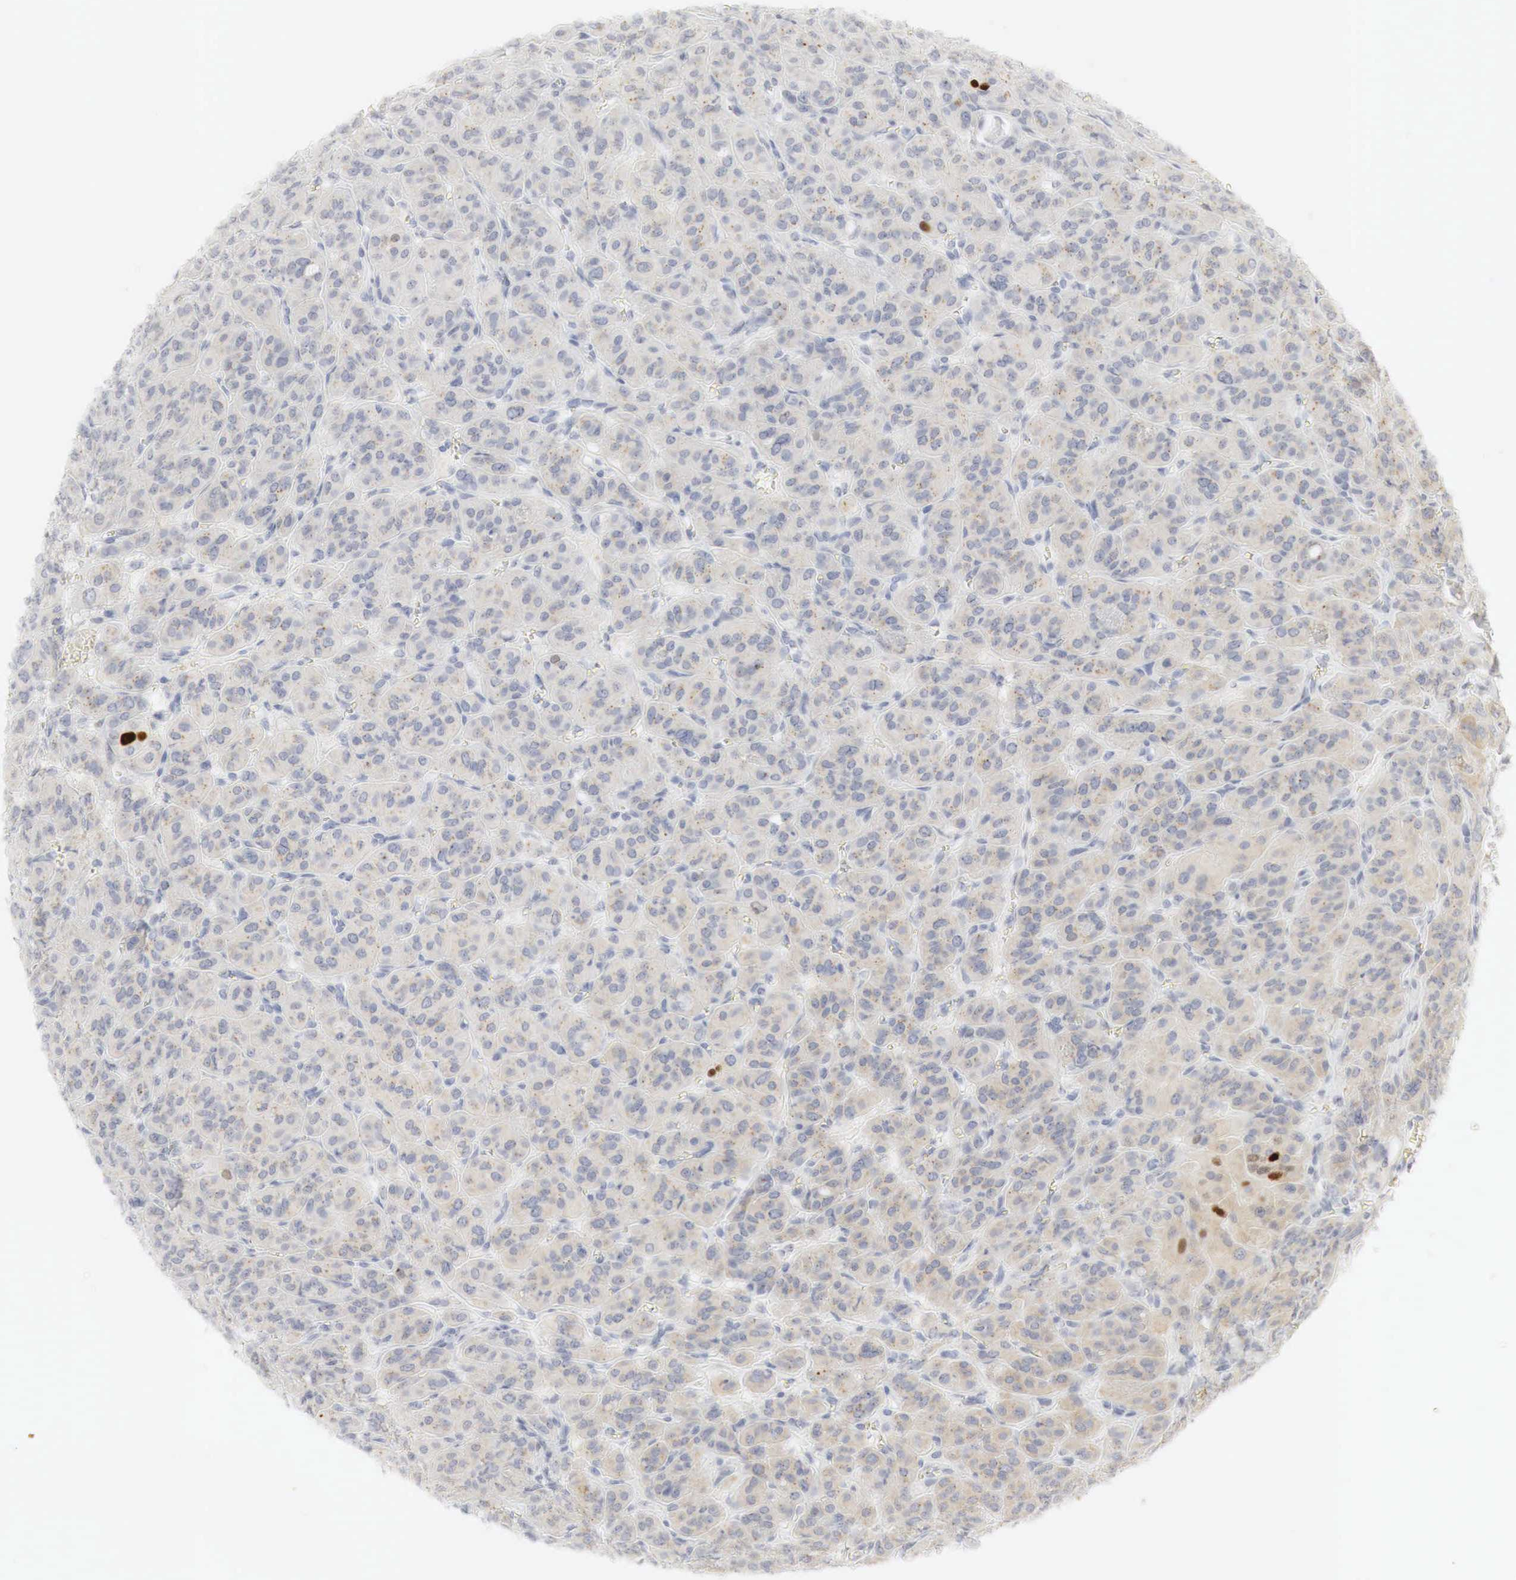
{"staining": {"intensity": "weak", "quantity": "25%-75%", "location": "cytoplasmic/membranous"}, "tissue": "thyroid cancer", "cell_type": "Tumor cells", "image_type": "cancer", "snomed": [{"axis": "morphology", "description": "Follicular adenoma carcinoma, NOS"}, {"axis": "topography", "description": "Thyroid gland"}], "caption": "A histopathology image of thyroid cancer (follicular adenoma carcinoma) stained for a protein displays weak cytoplasmic/membranous brown staining in tumor cells.", "gene": "TP63", "patient": {"sex": "female", "age": 71}}